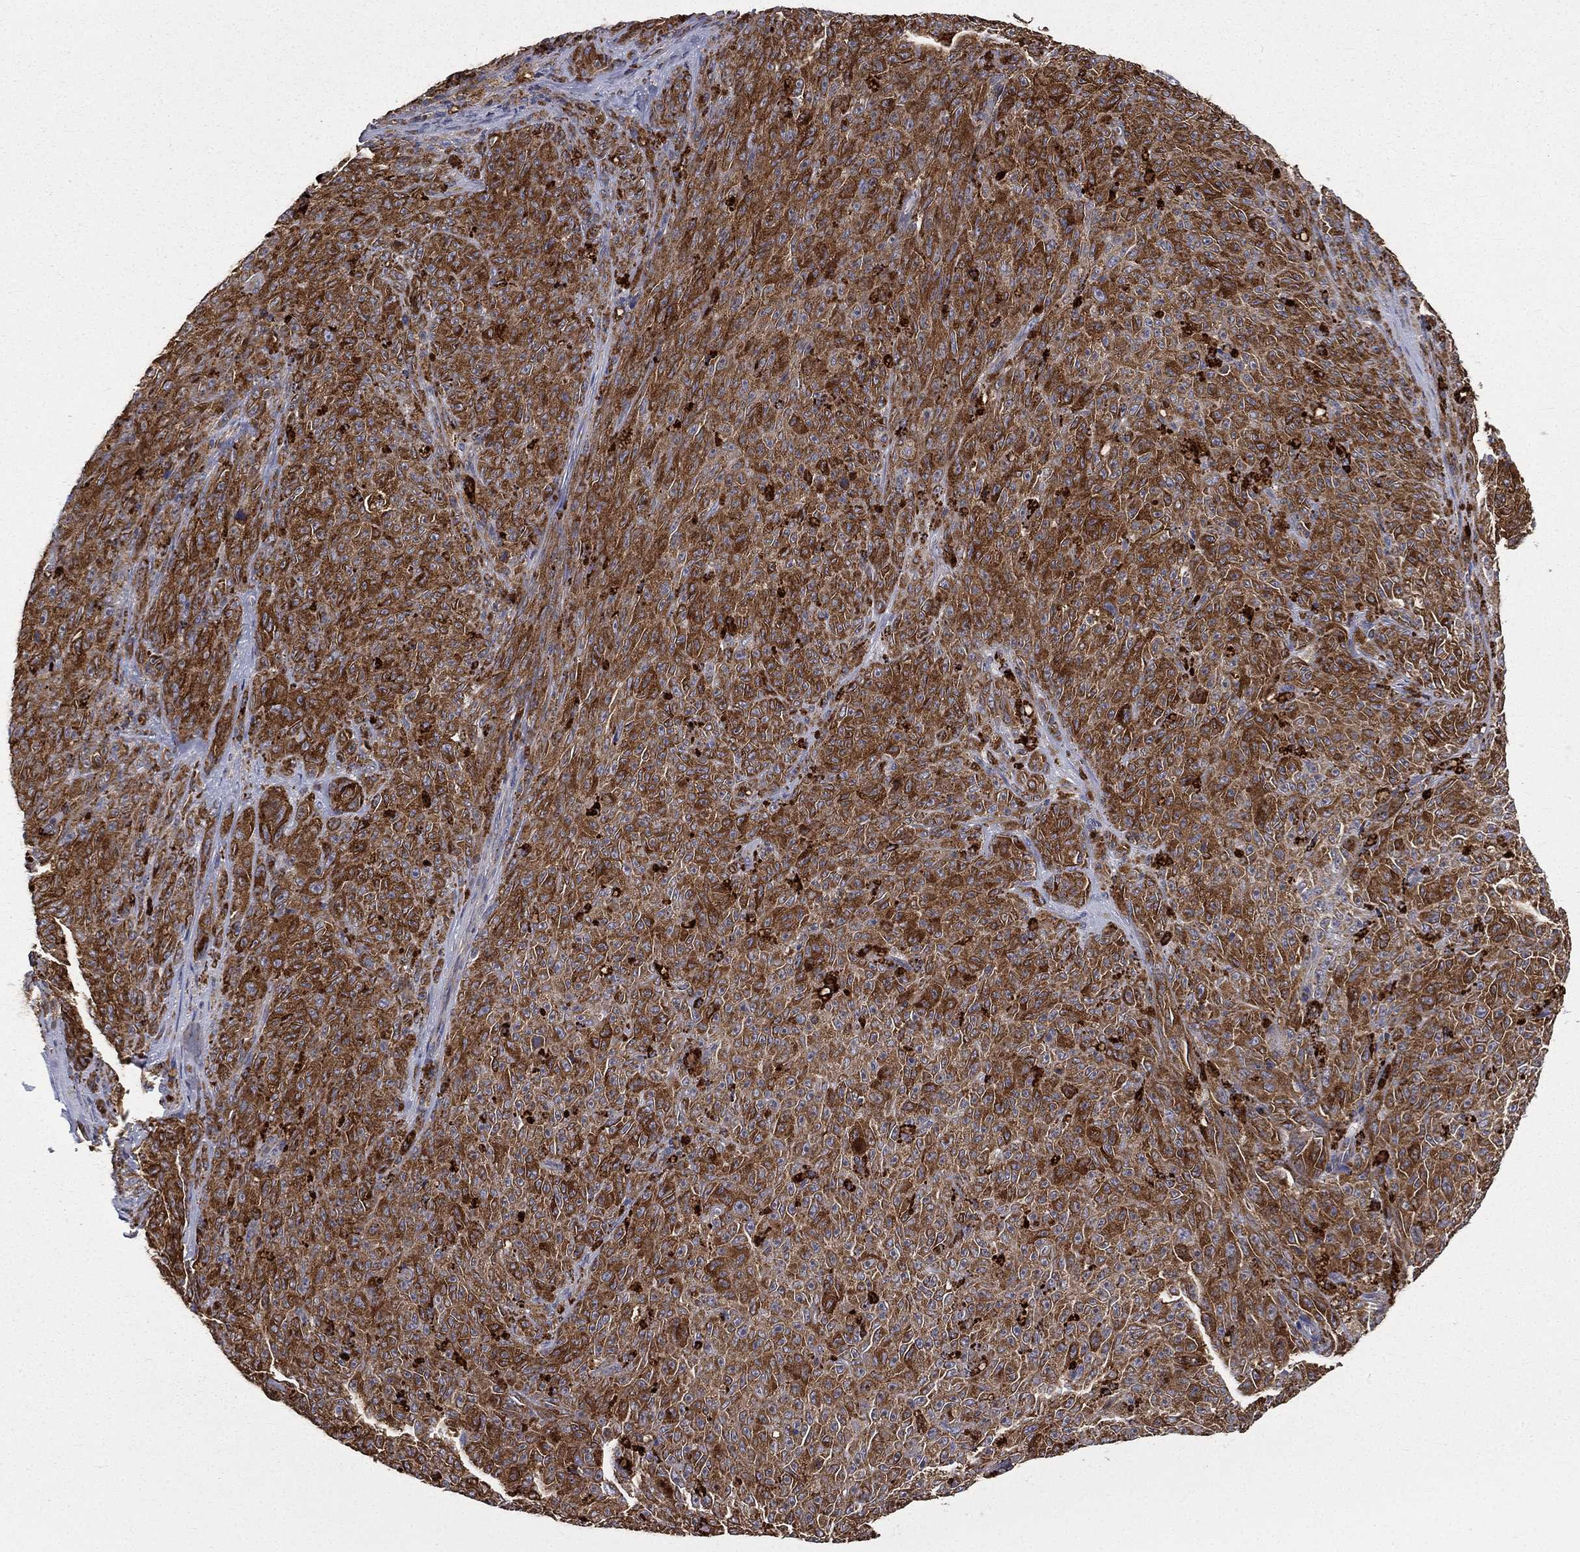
{"staining": {"intensity": "strong", "quantity": "25%-75%", "location": "cytoplasmic/membranous"}, "tissue": "melanoma", "cell_type": "Tumor cells", "image_type": "cancer", "snomed": [{"axis": "morphology", "description": "Malignant melanoma, NOS"}, {"axis": "topography", "description": "Skin"}], "caption": "The image shows staining of malignant melanoma, revealing strong cytoplasmic/membranous protein positivity (brown color) within tumor cells. Immunohistochemistry (ihc) stains the protein in brown and the nuclei are stained blue.", "gene": "RIN3", "patient": {"sex": "female", "age": 82}}